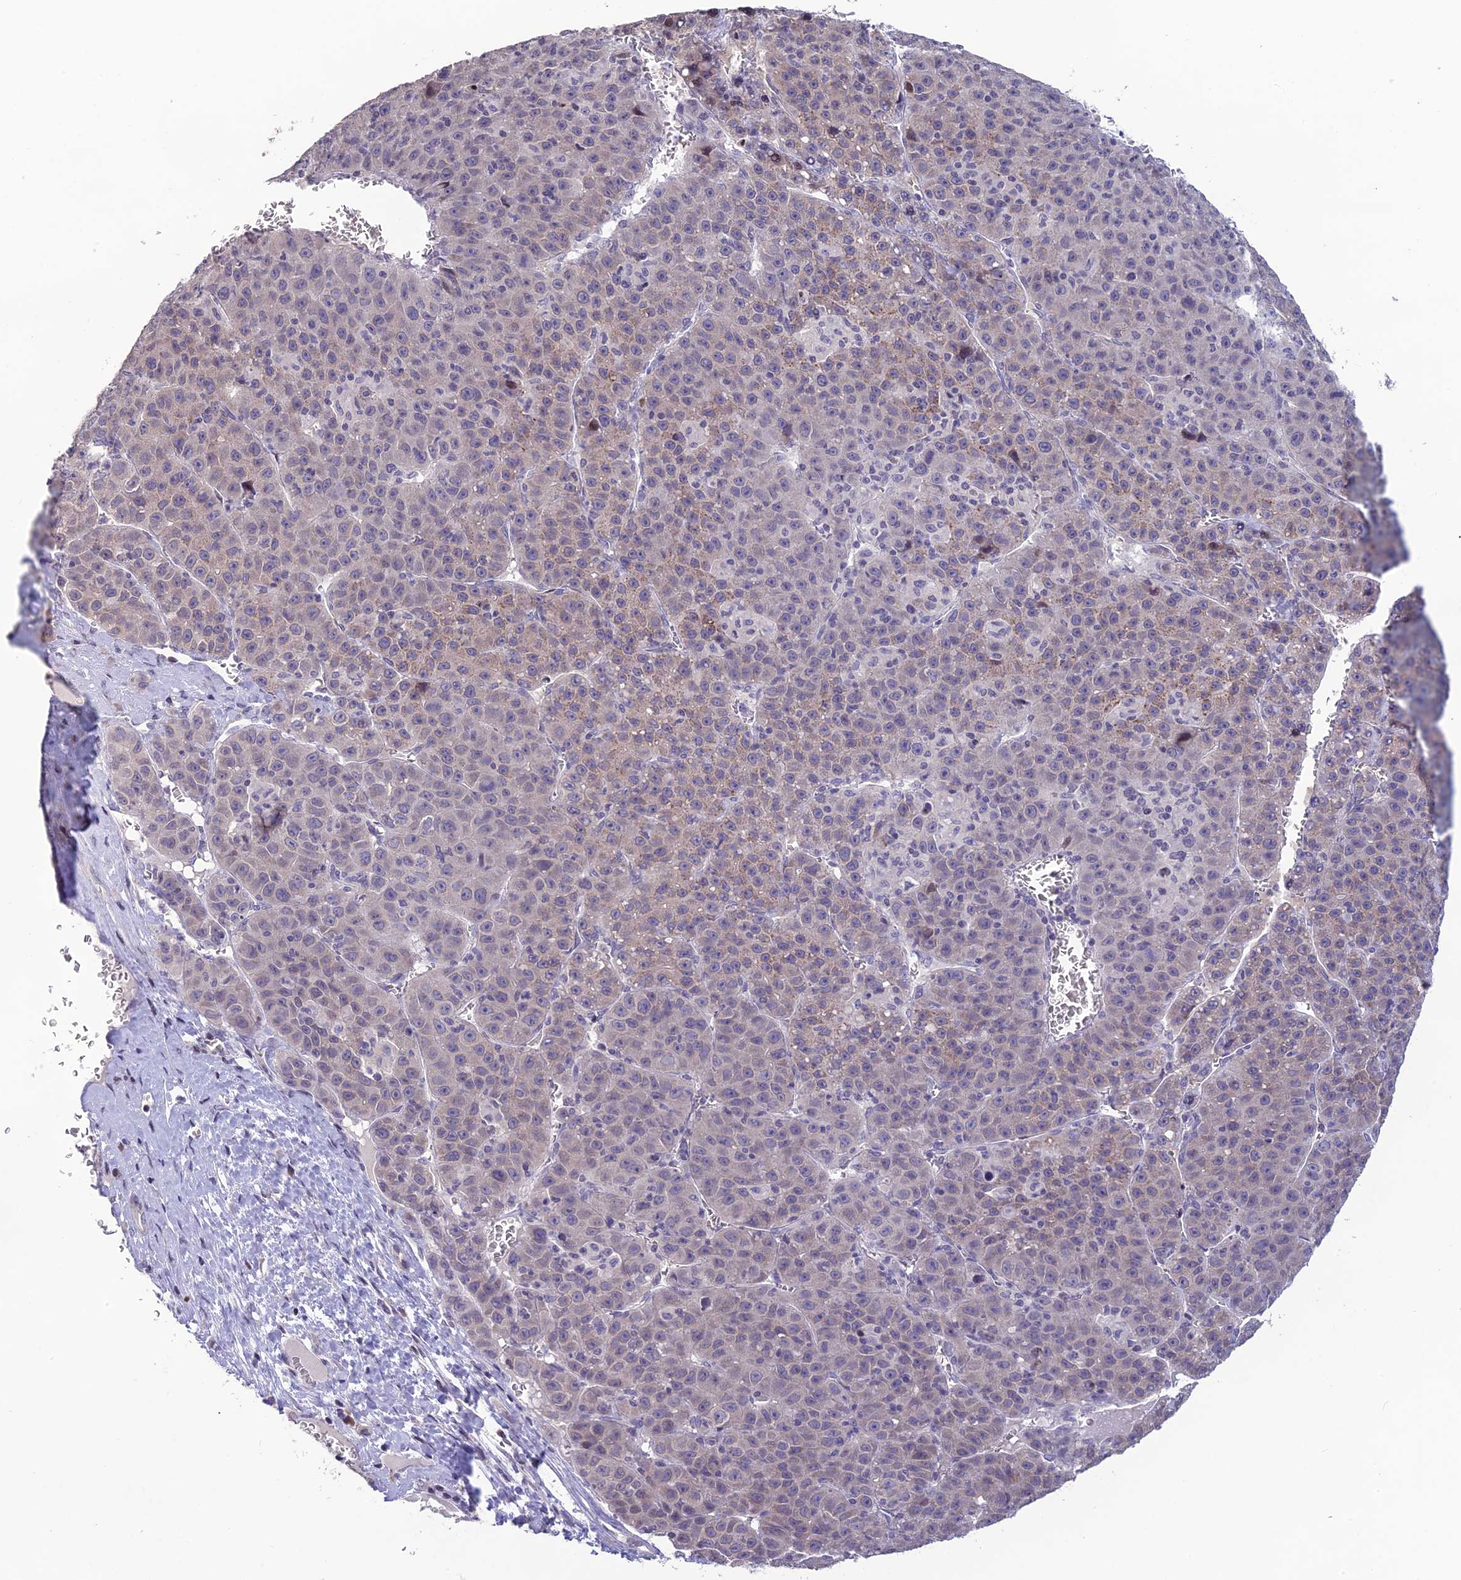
{"staining": {"intensity": "weak", "quantity": "<25%", "location": "cytoplasmic/membranous"}, "tissue": "liver cancer", "cell_type": "Tumor cells", "image_type": "cancer", "snomed": [{"axis": "morphology", "description": "Carcinoma, Hepatocellular, NOS"}, {"axis": "topography", "description": "Liver"}], "caption": "Image shows no significant protein expression in tumor cells of hepatocellular carcinoma (liver).", "gene": "TMEM134", "patient": {"sex": "female", "age": 53}}